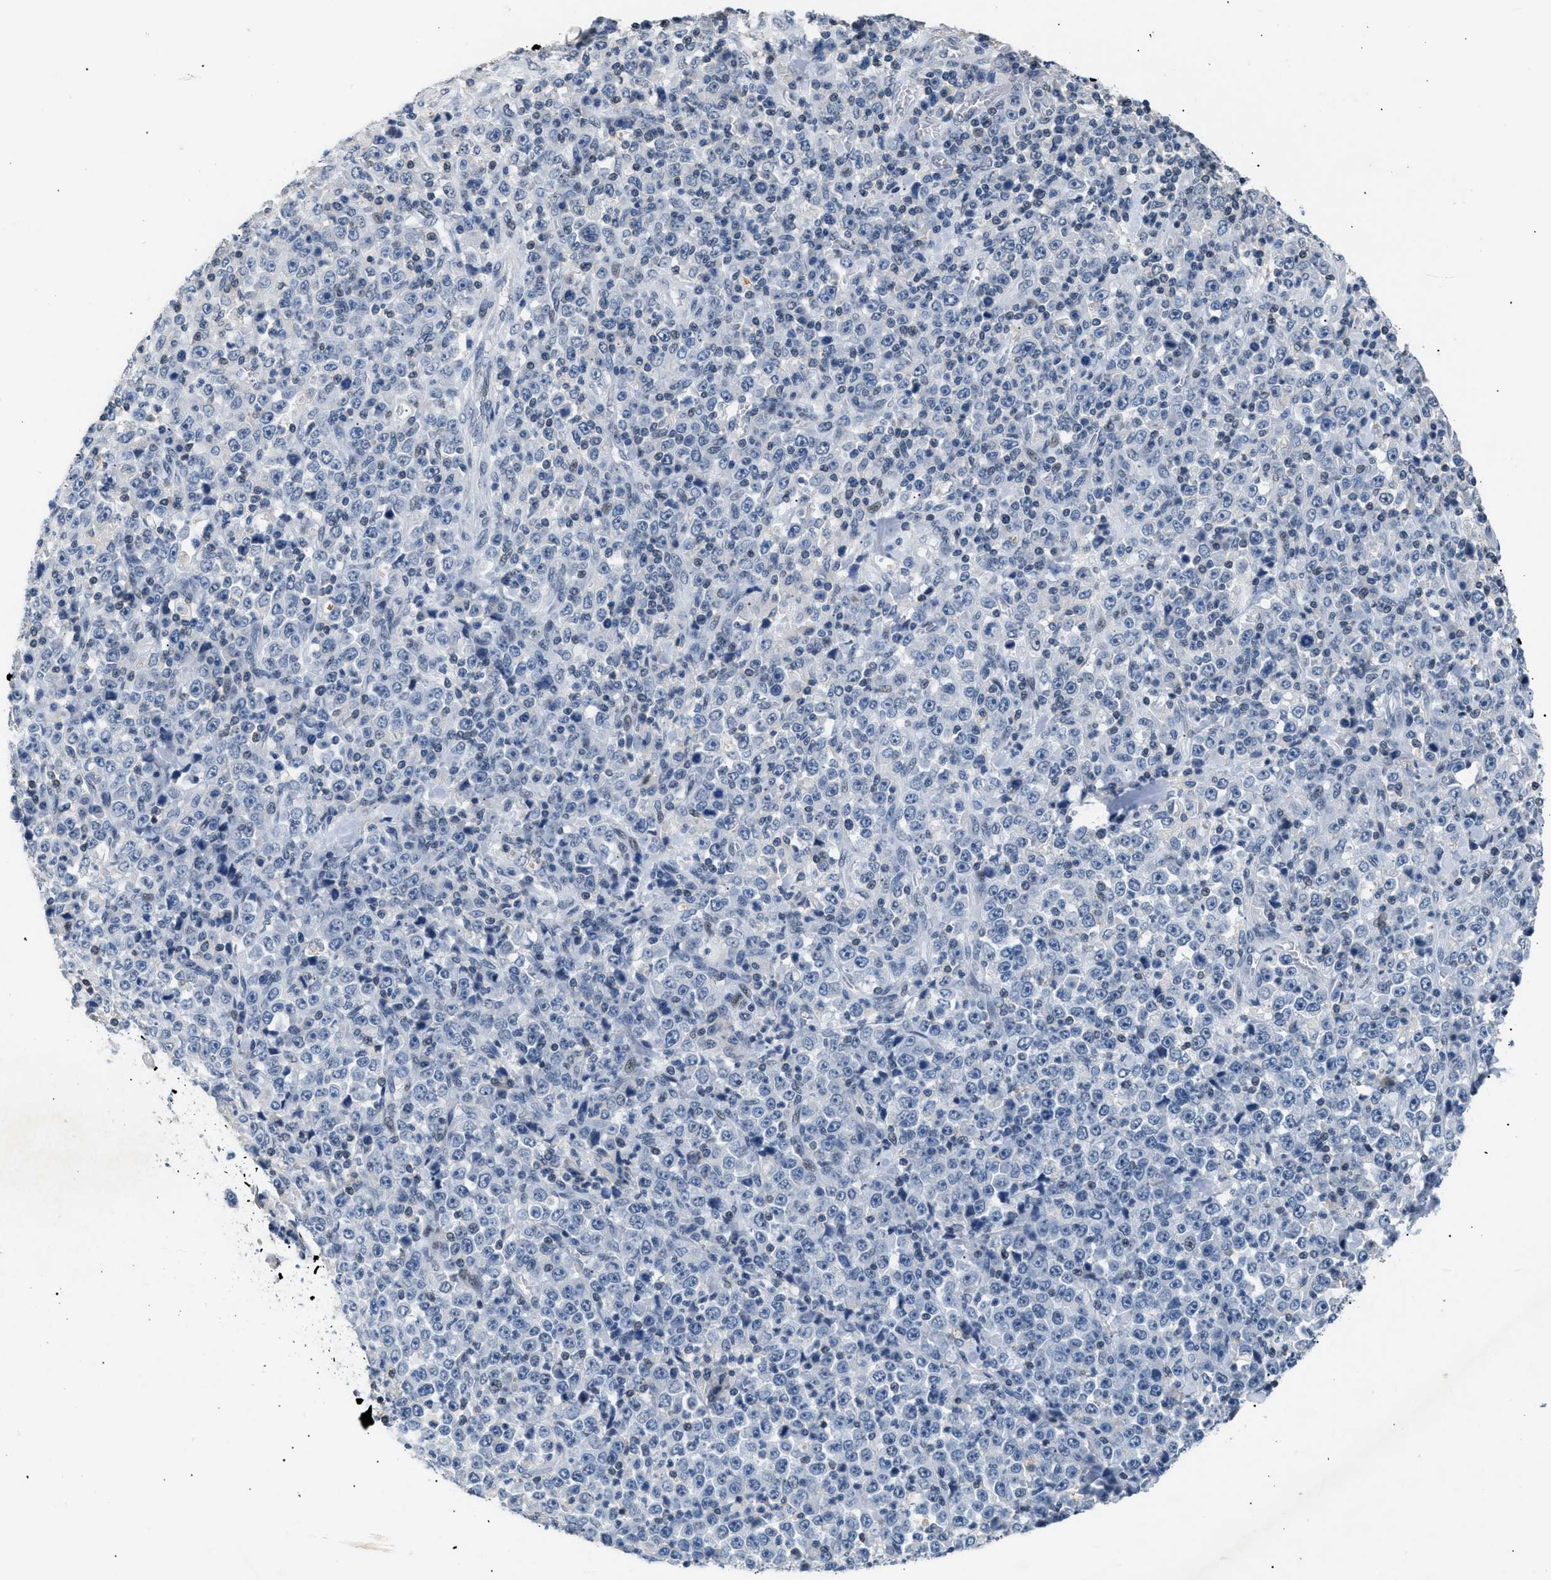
{"staining": {"intensity": "negative", "quantity": "none", "location": "none"}, "tissue": "stomach cancer", "cell_type": "Tumor cells", "image_type": "cancer", "snomed": [{"axis": "morphology", "description": "Normal tissue, NOS"}, {"axis": "morphology", "description": "Adenocarcinoma, NOS"}, {"axis": "topography", "description": "Stomach, upper"}, {"axis": "topography", "description": "Stomach"}], "caption": "DAB immunohistochemical staining of stomach cancer demonstrates no significant expression in tumor cells.", "gene": "KCNC3", "patient": {"sex": "male", "age": 59}}